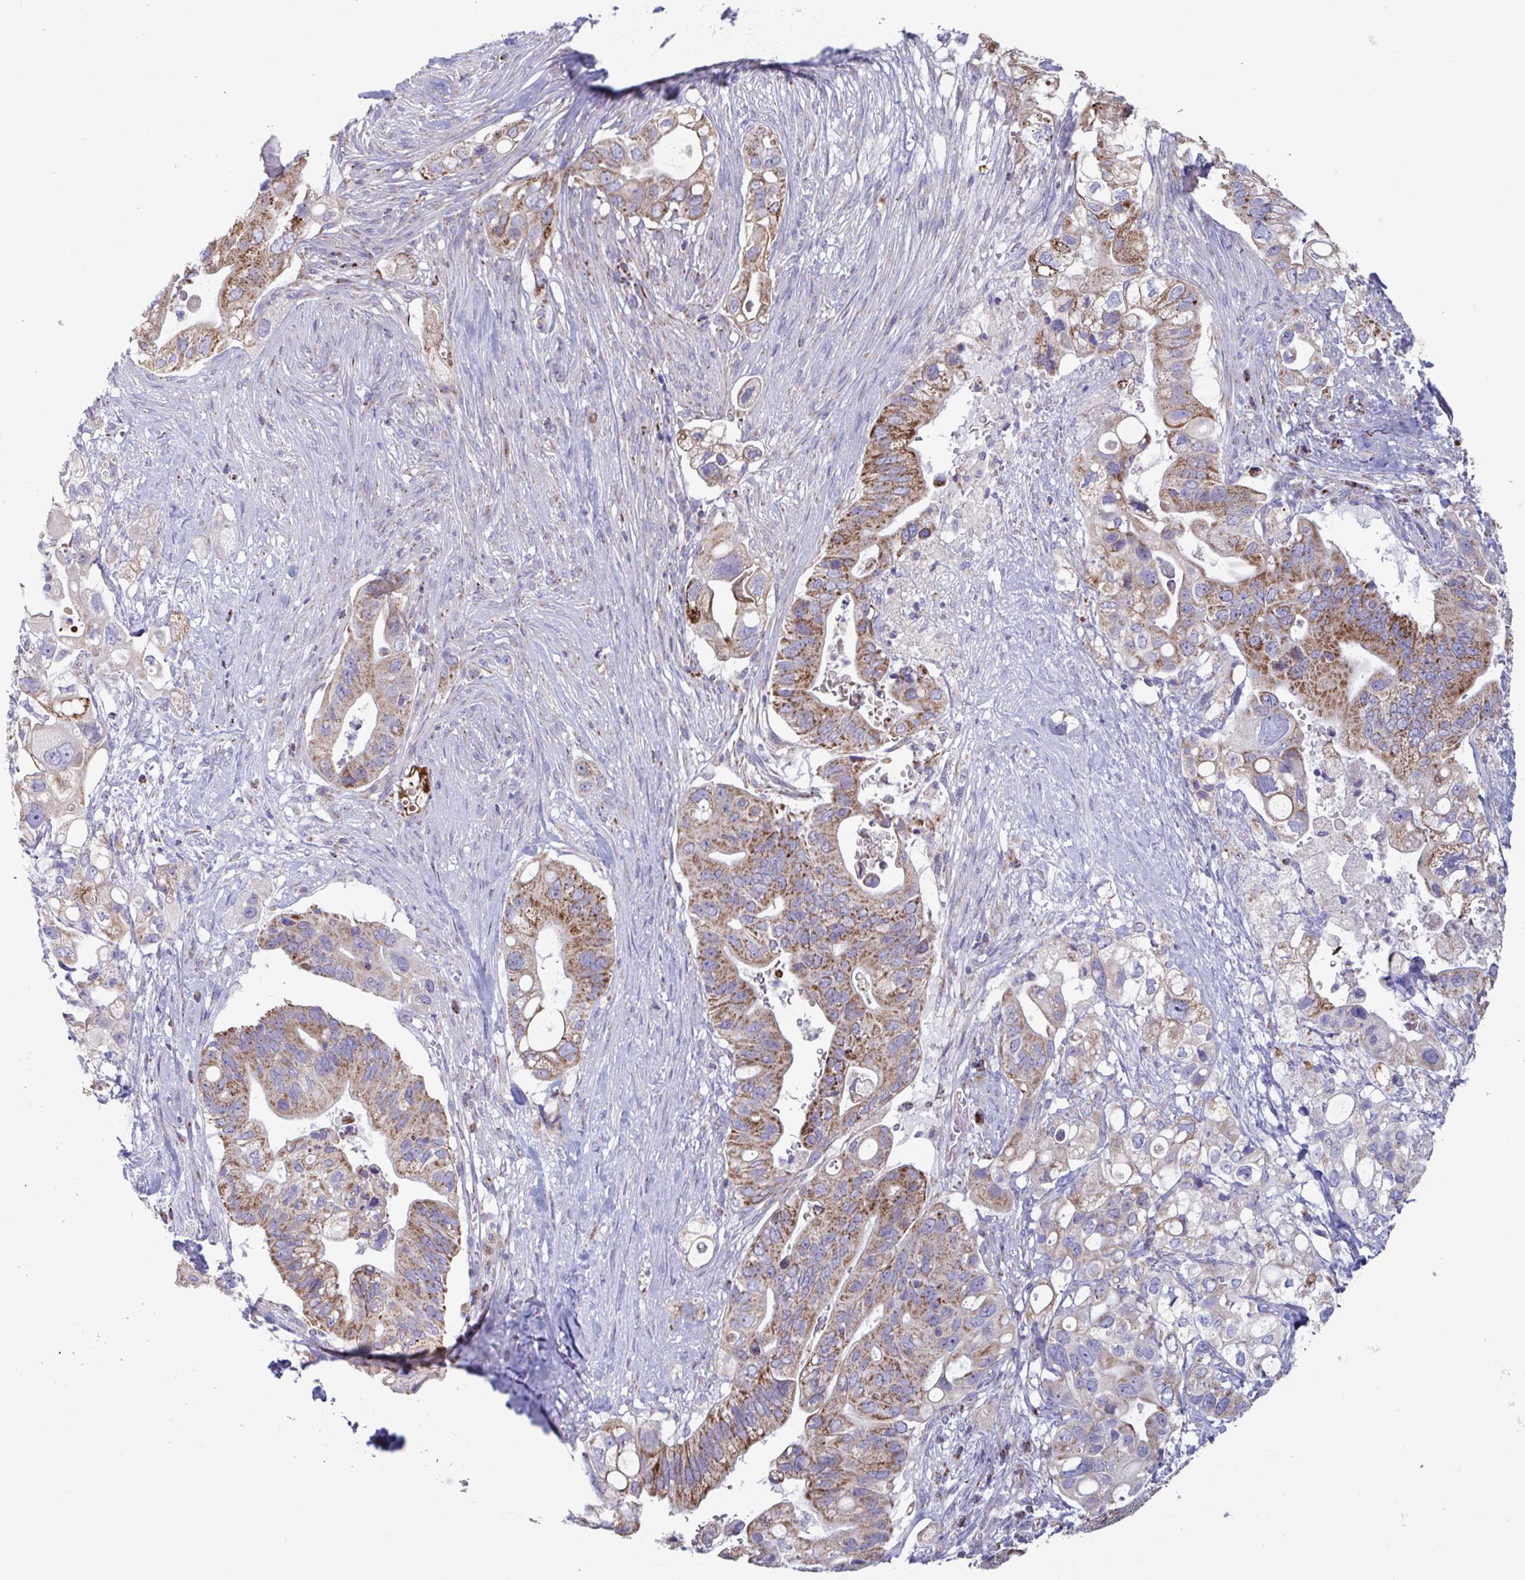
{"staining": {"intensity": "strong", "quantity": "25%-75%", "location": "cytoplasmic/membranous"}, "tissue": "pancreatic cancer", "cell_type": "Tumor cells", "image_type": "cancer", "snomed": [{"axis": "morphology", "description": "Adenocarcinoma, NOS"}, {"axis": "topography", "description": "Pancreas"}], "caption": "Adenocarcinoma (pancreatic) stained for a protein (brown) demonstrates strong cytoplasmic/membranous positive expression in approximately 25%-75% of tumor cells.", "gene": "BCAT2", "patient": {"sex": "female", "age": 72}}